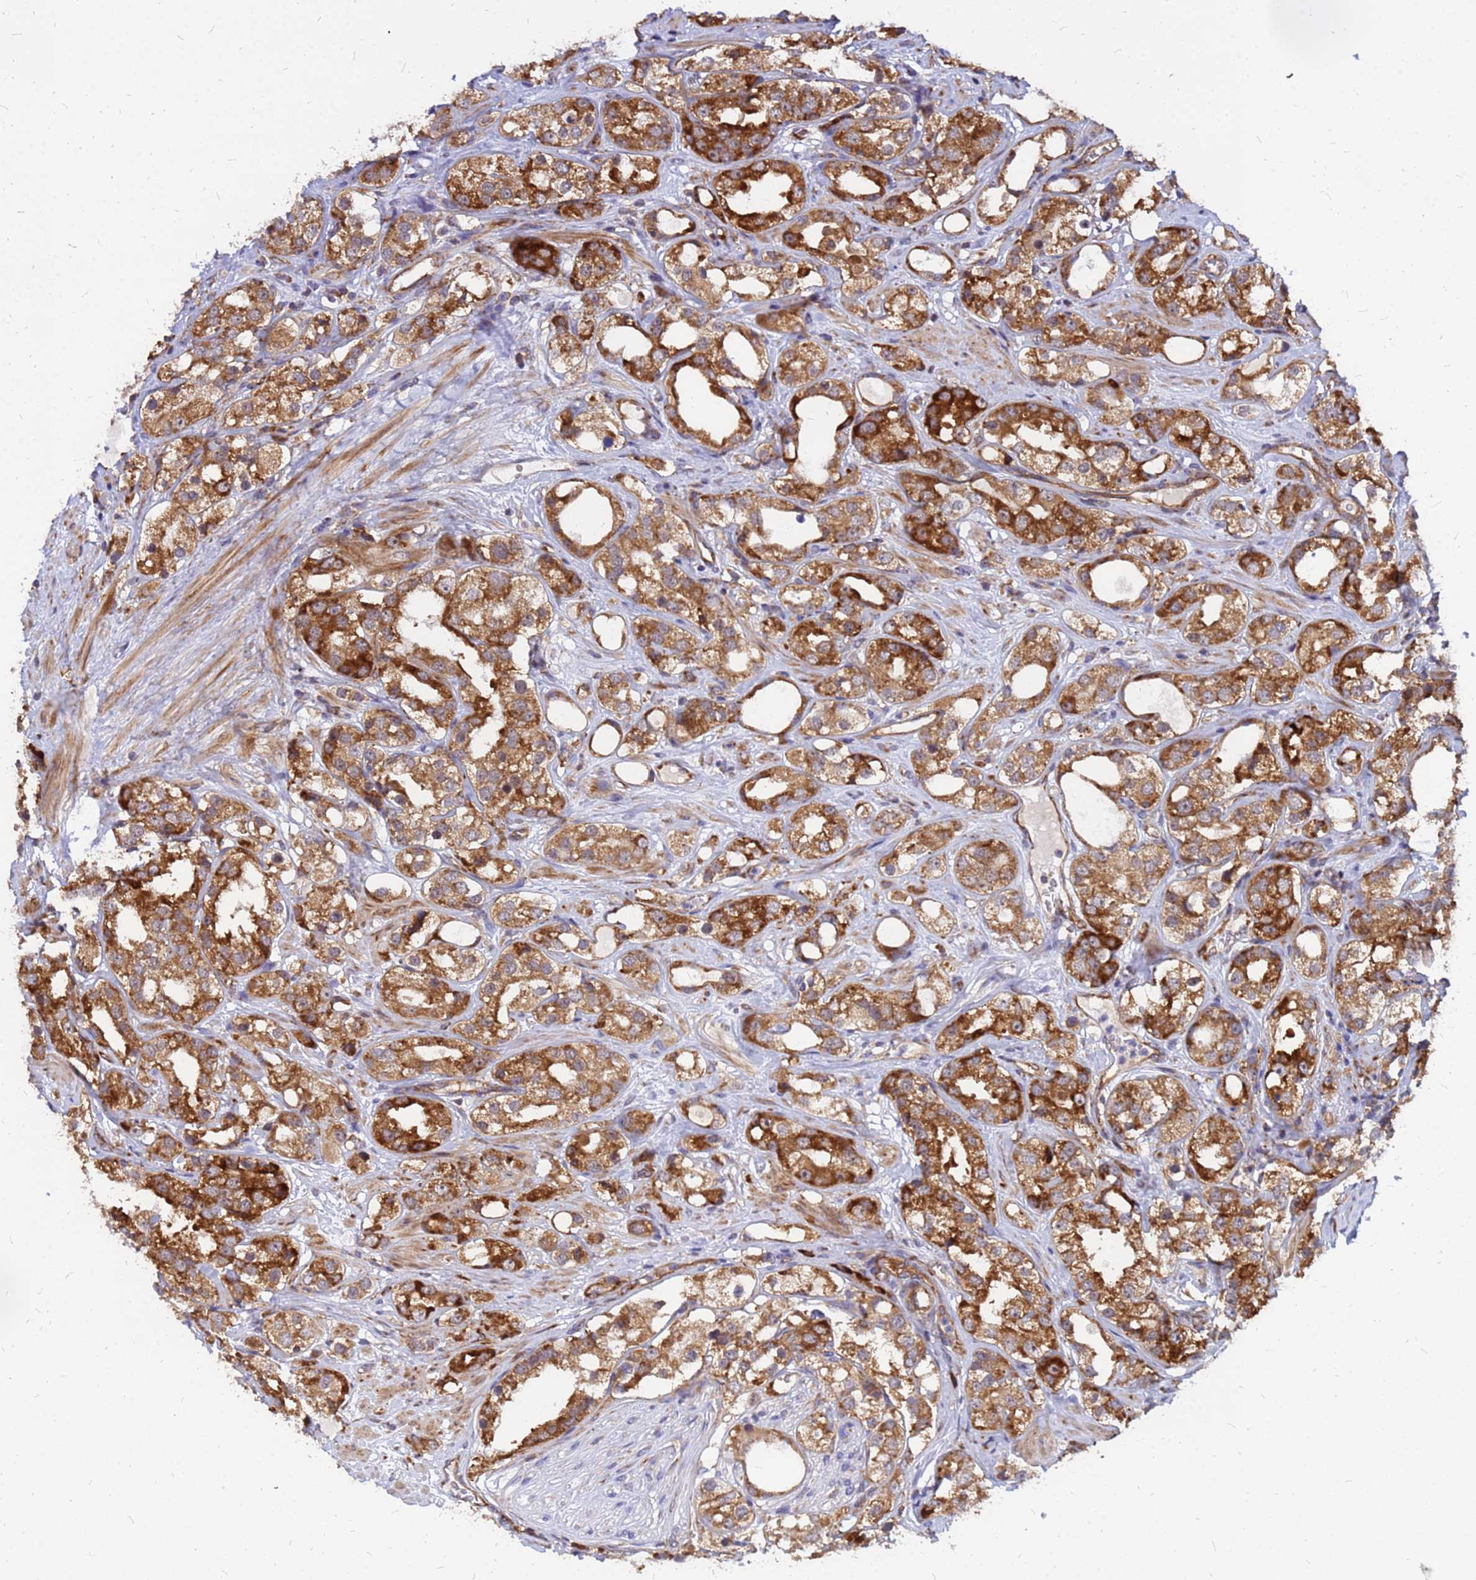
{"staining": {"intensity": "strong", "quantity": ">75%", "location": "cytoplasmic/membranous"}, "tissue": "prostate cancer", "cell_type": "Tumor cells", "image_type": "cancer", "snomed": [{"axis": "morphology", "description": "Adenocarcinoma, NOS"}, {"axis": "topography", "description": "Prostate"}], "caption": "Prostate adenocarcinoma stained for a protein demonstrates strong cytoplasmic/membranous positivity in tumor cells. Nuclei are stained in blue.", "gene": "RPL8", "patient": {"sex": "male", "age": 79}}